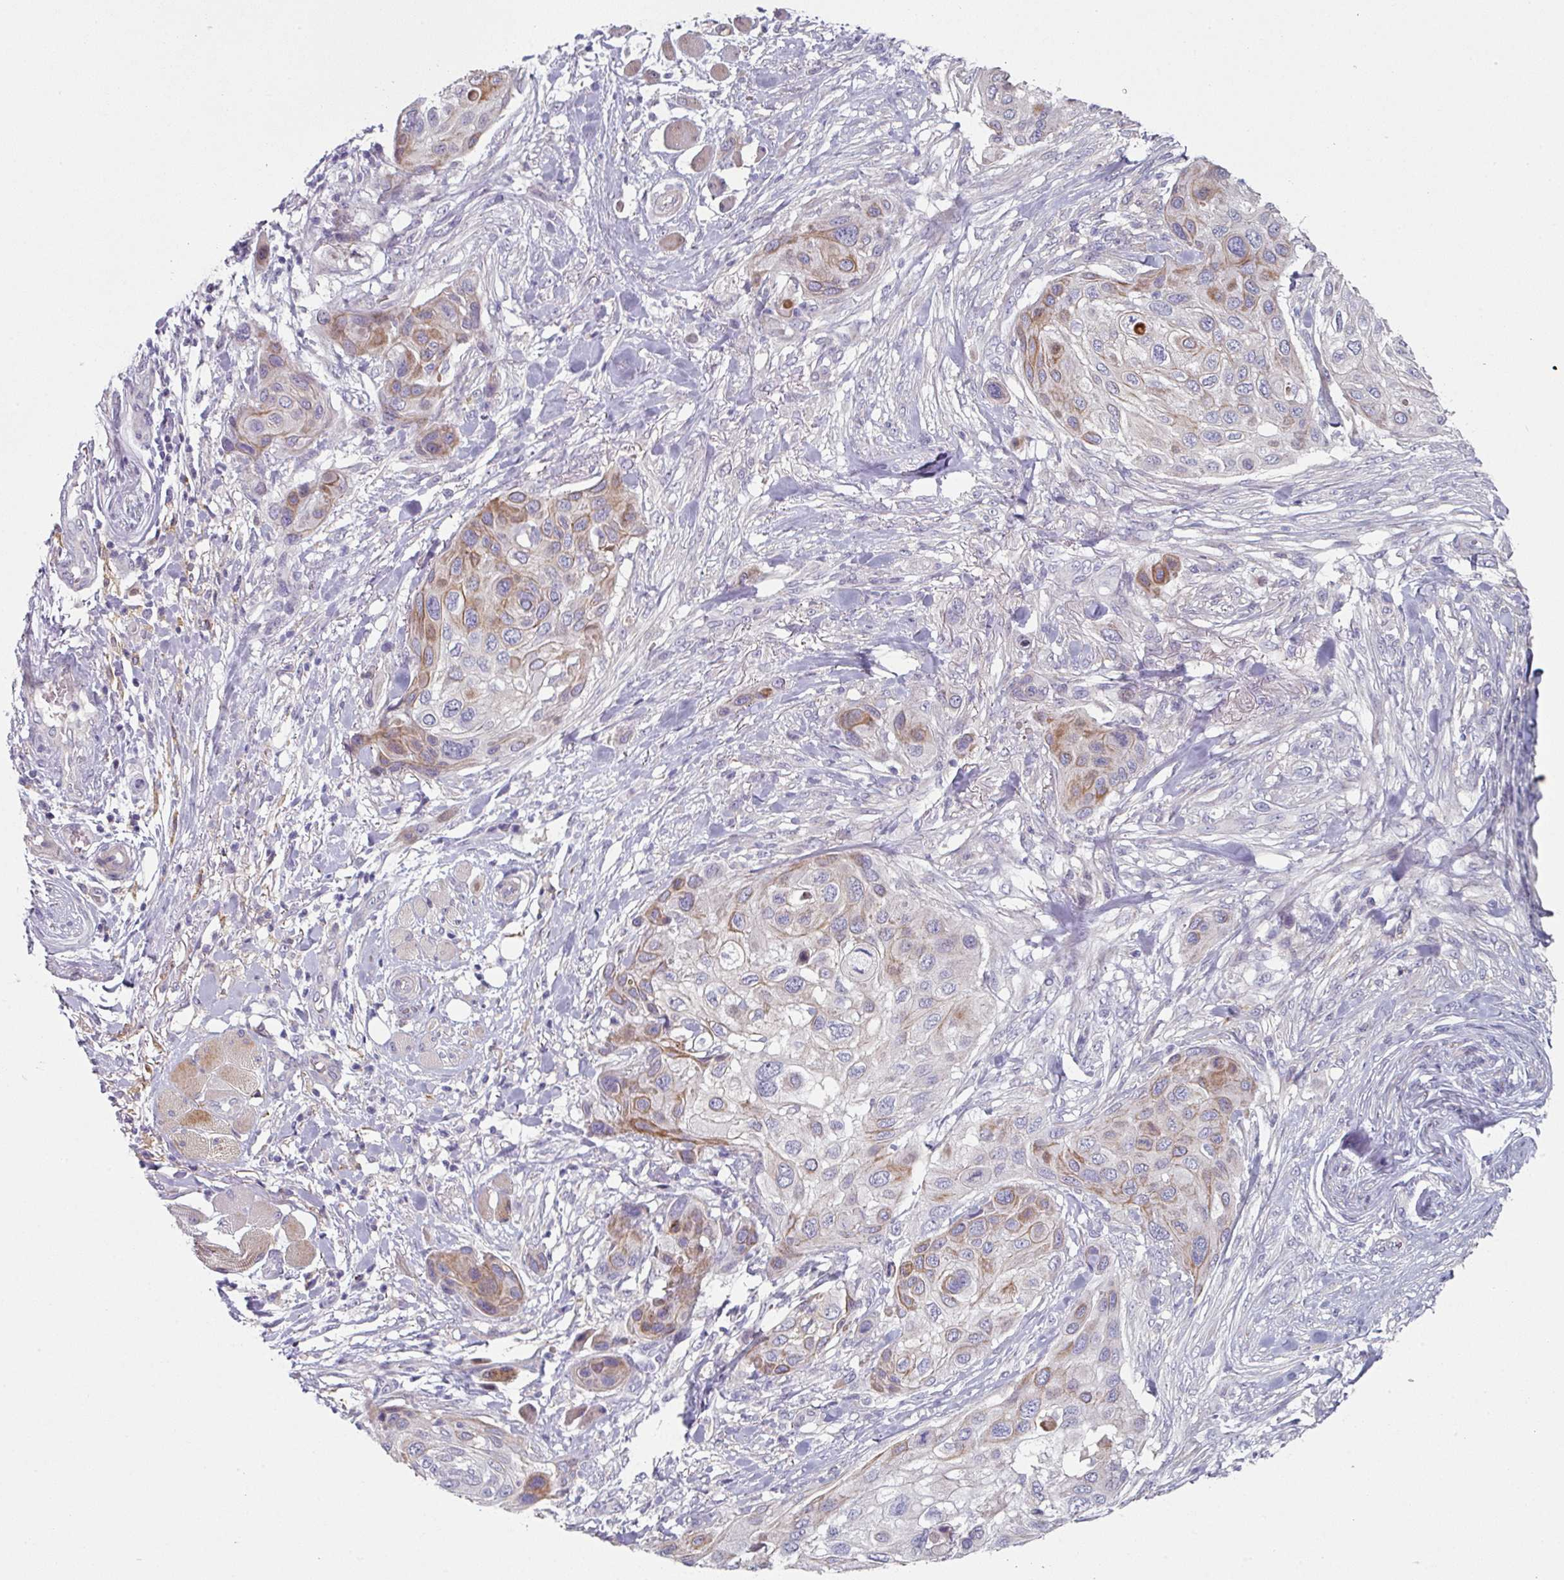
{"staining": {"intensity": "moderate", "quantity": "<25%", "location": "cytoplasmic/membranous"}, "tissue": "skin cancer", "cell_type": "Tumor cells", "image_type": "cancer", "snomed": [{"axis": "morphology", "description": "Squamous cell carcinoma, NOS"}, {"axis": "topography", "description": "Skin"}], "caption": "Immunohistochemistry (IHC) micrograph of neoplastic tissue: skin cancer stained using immunohistochemistry demonstrates low levels of moderate protein expression localized specifically in the cytoplasmic/membranous of tumor cells, appearing as a cytoplasmic/membranous brown color.", "gene": "WSB2", "patient": {"sex": "female", "age": 87}}